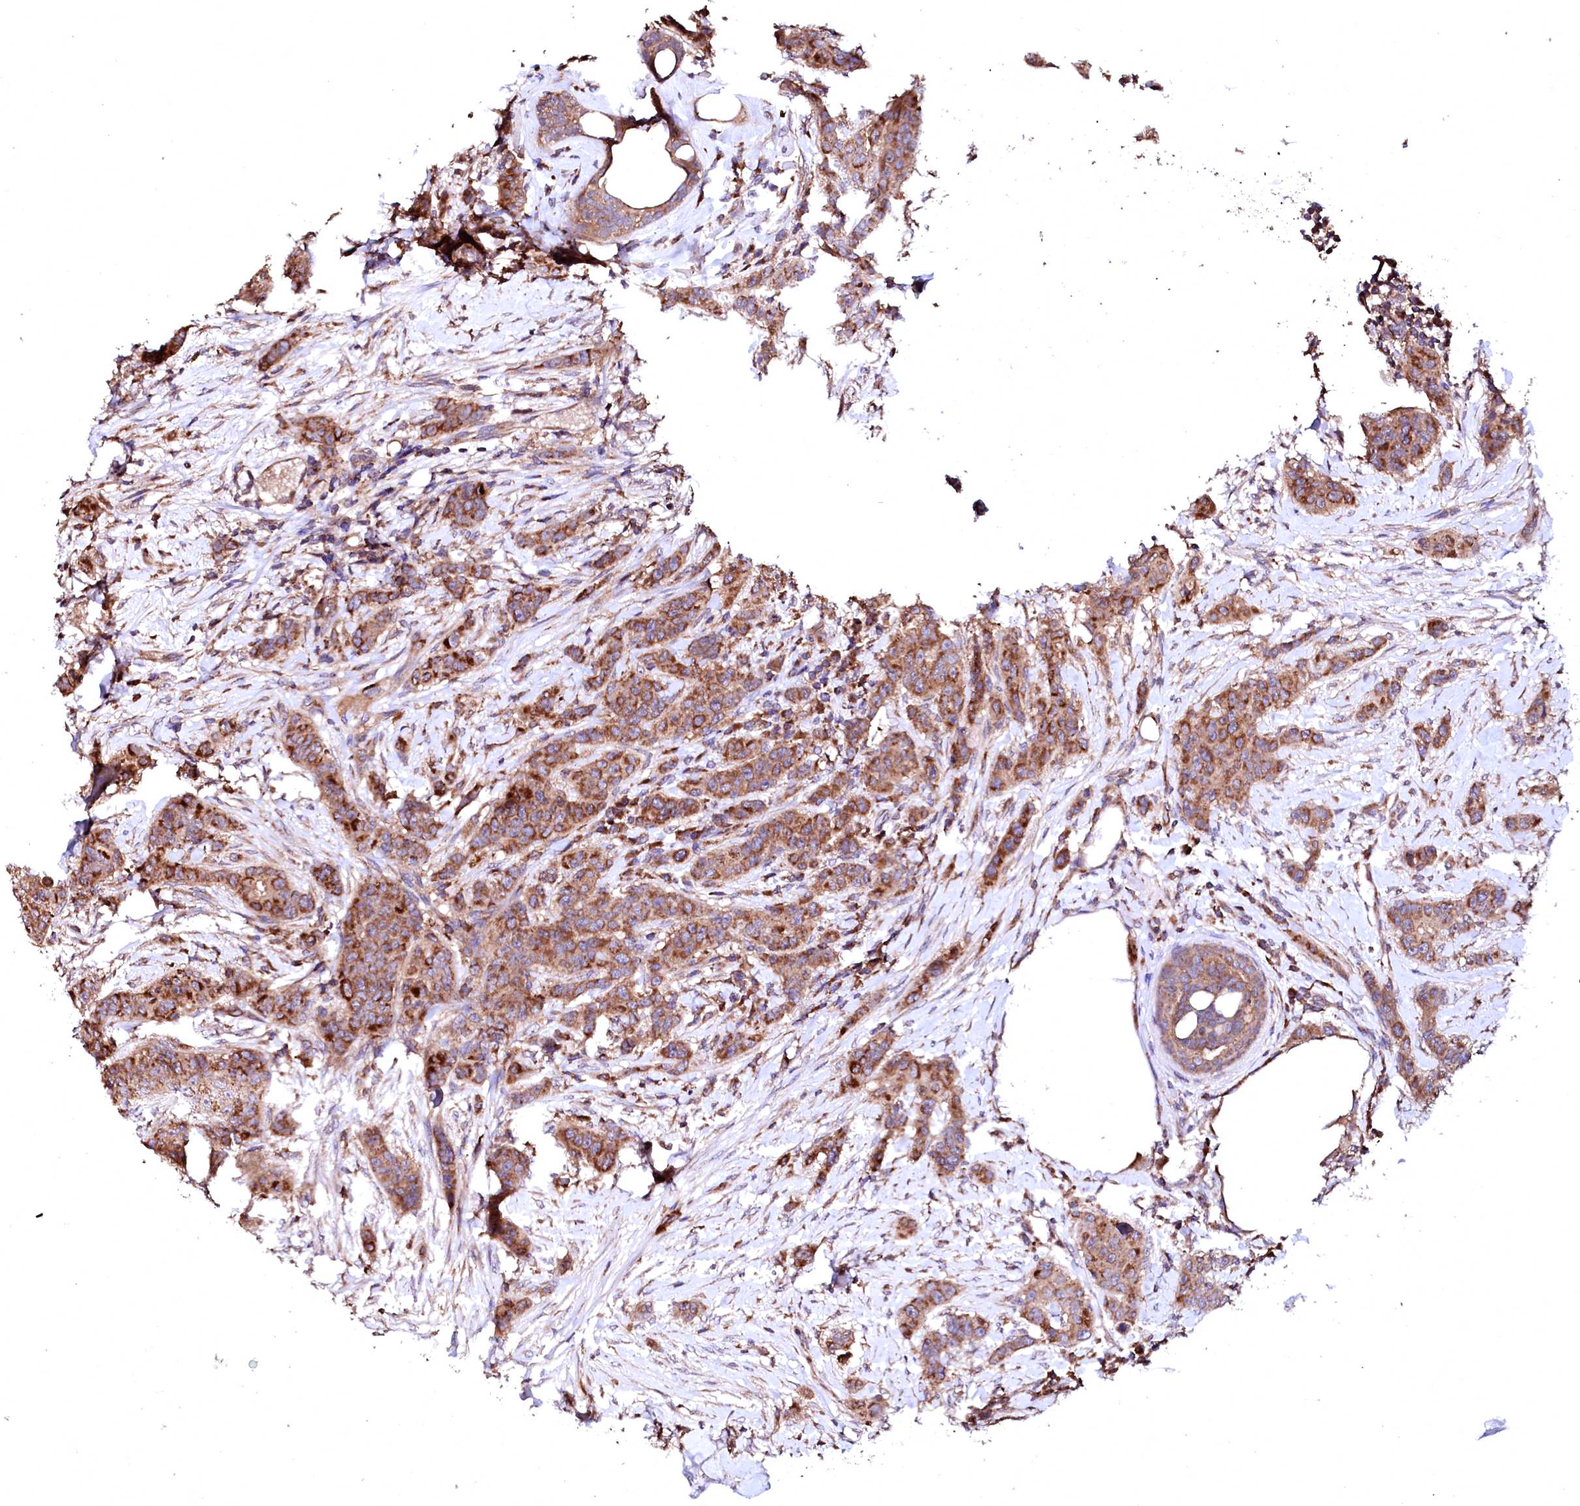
{"staining": {"intensity": "moderate", "quantity": ">75%", "location": "cytoplasmic/membranous"}, "tissue": "breast cancer", "cell_type": "Tumor cells", "image_type": "cancer", "snomed": [{"axis": "morphology", "description": "Duct carcinoma"}, {"axis": "topography", "description": "Breast"}], "caption": "This is an image of immunohistochemistry (IHC) staining of breast cancer, which shows moderate expression in the cytoplasmic/membranous of tumor cells.", "gene": "ST3GAL1", "patient": {"sex": "female", "age": 40}}